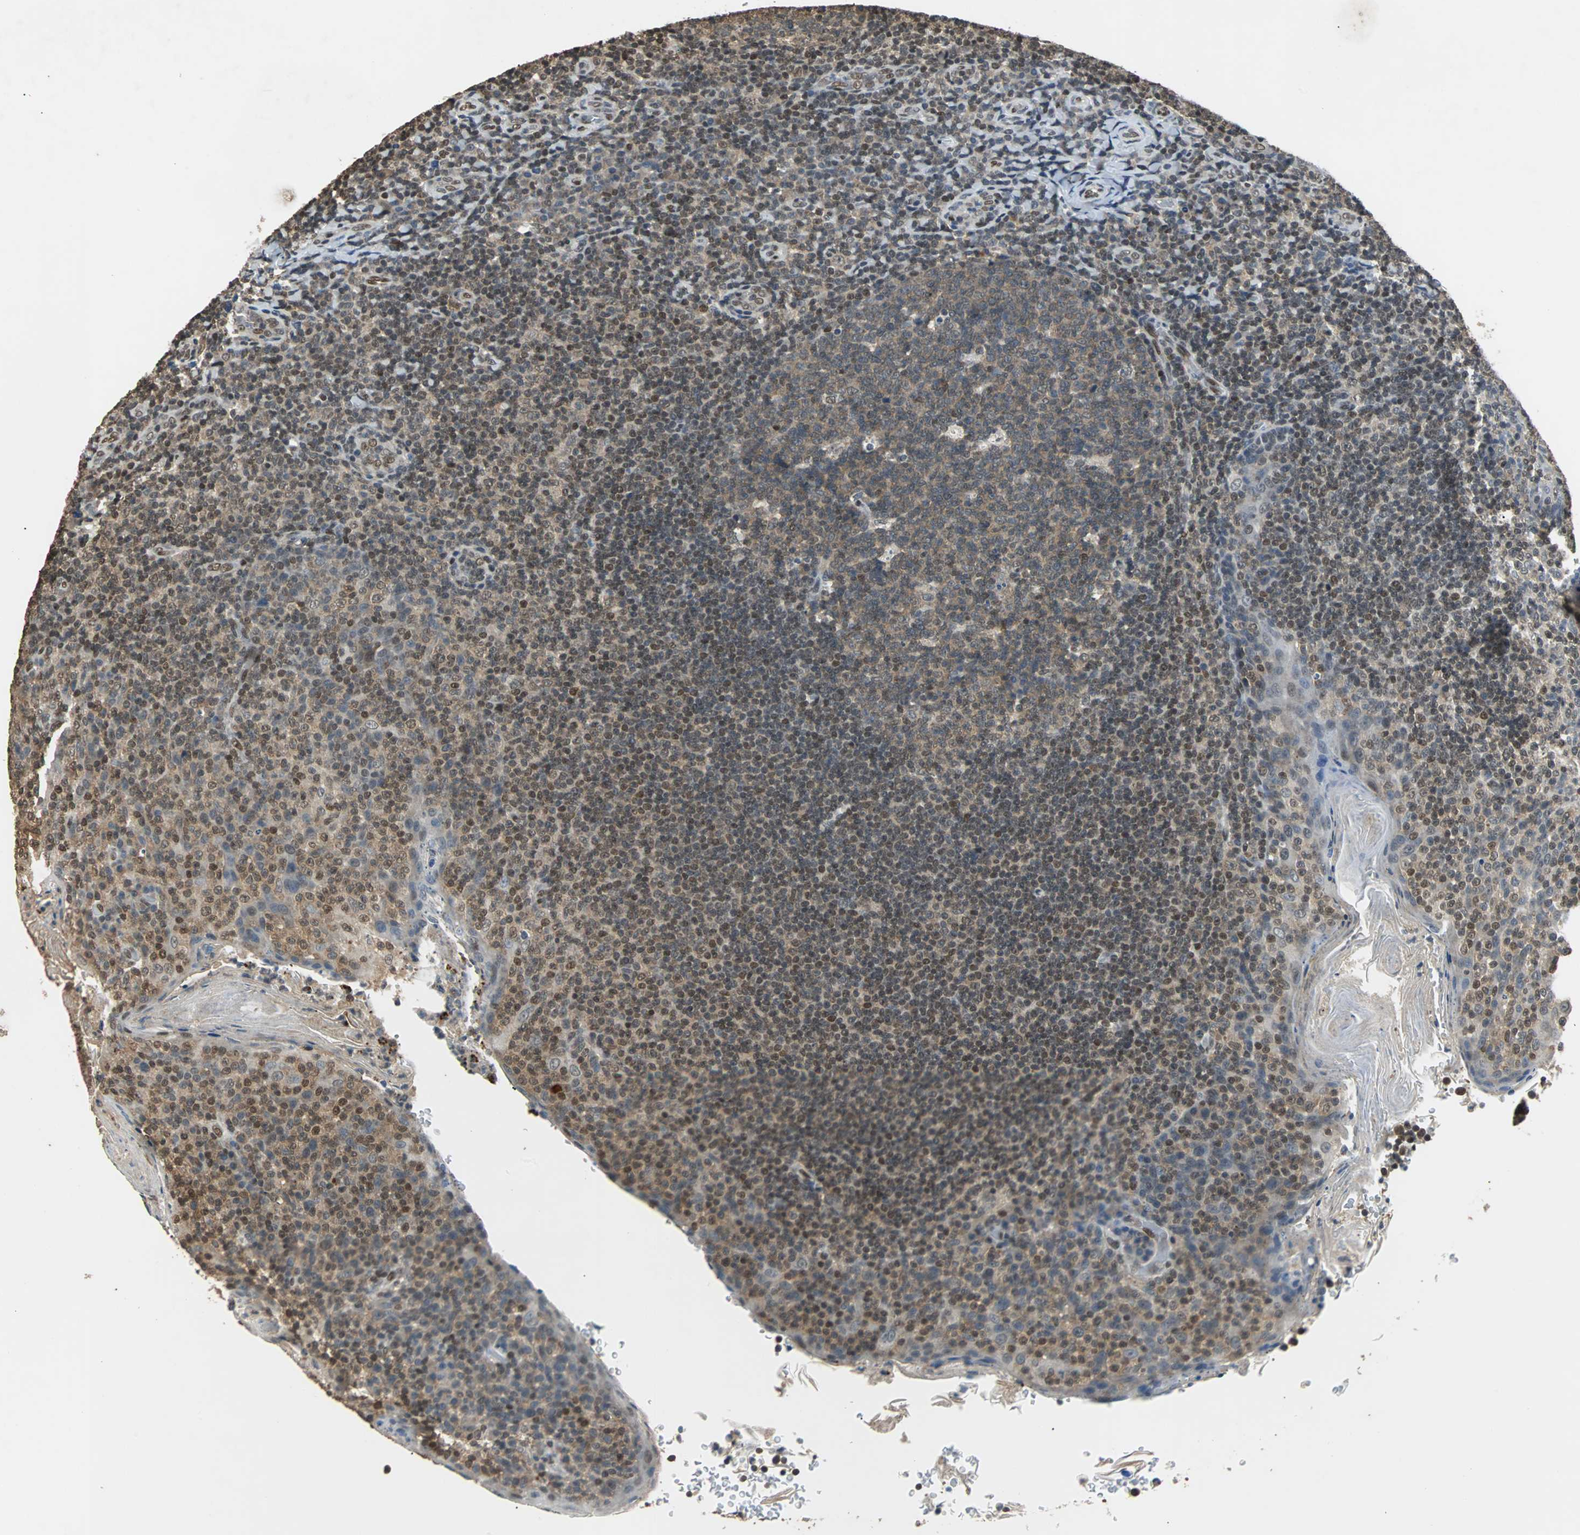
{"staining": {"intensity": "weak", "quantity": ">75%", "location": "cytoplasmic/membranous"}, "tissue": "tonsil", "cell_type": "Germinal center cells", "image_type": "normal", "snomed": [{"axis": "morphology", "description": "Normal tissue, NOS"}, {"axis": "topography", "description": "Tonsil"}], "caption": "DAB immunohistochemical staining of unremarkable tonsil displays weak cytoplasmic/membranous protein staining in about >75% of germinal center cells. (DAB IHC, brown staining for protein, blue staining for nuclei).", "gene": "PHC1", "patient": {"sex": "male", "age": 17}}